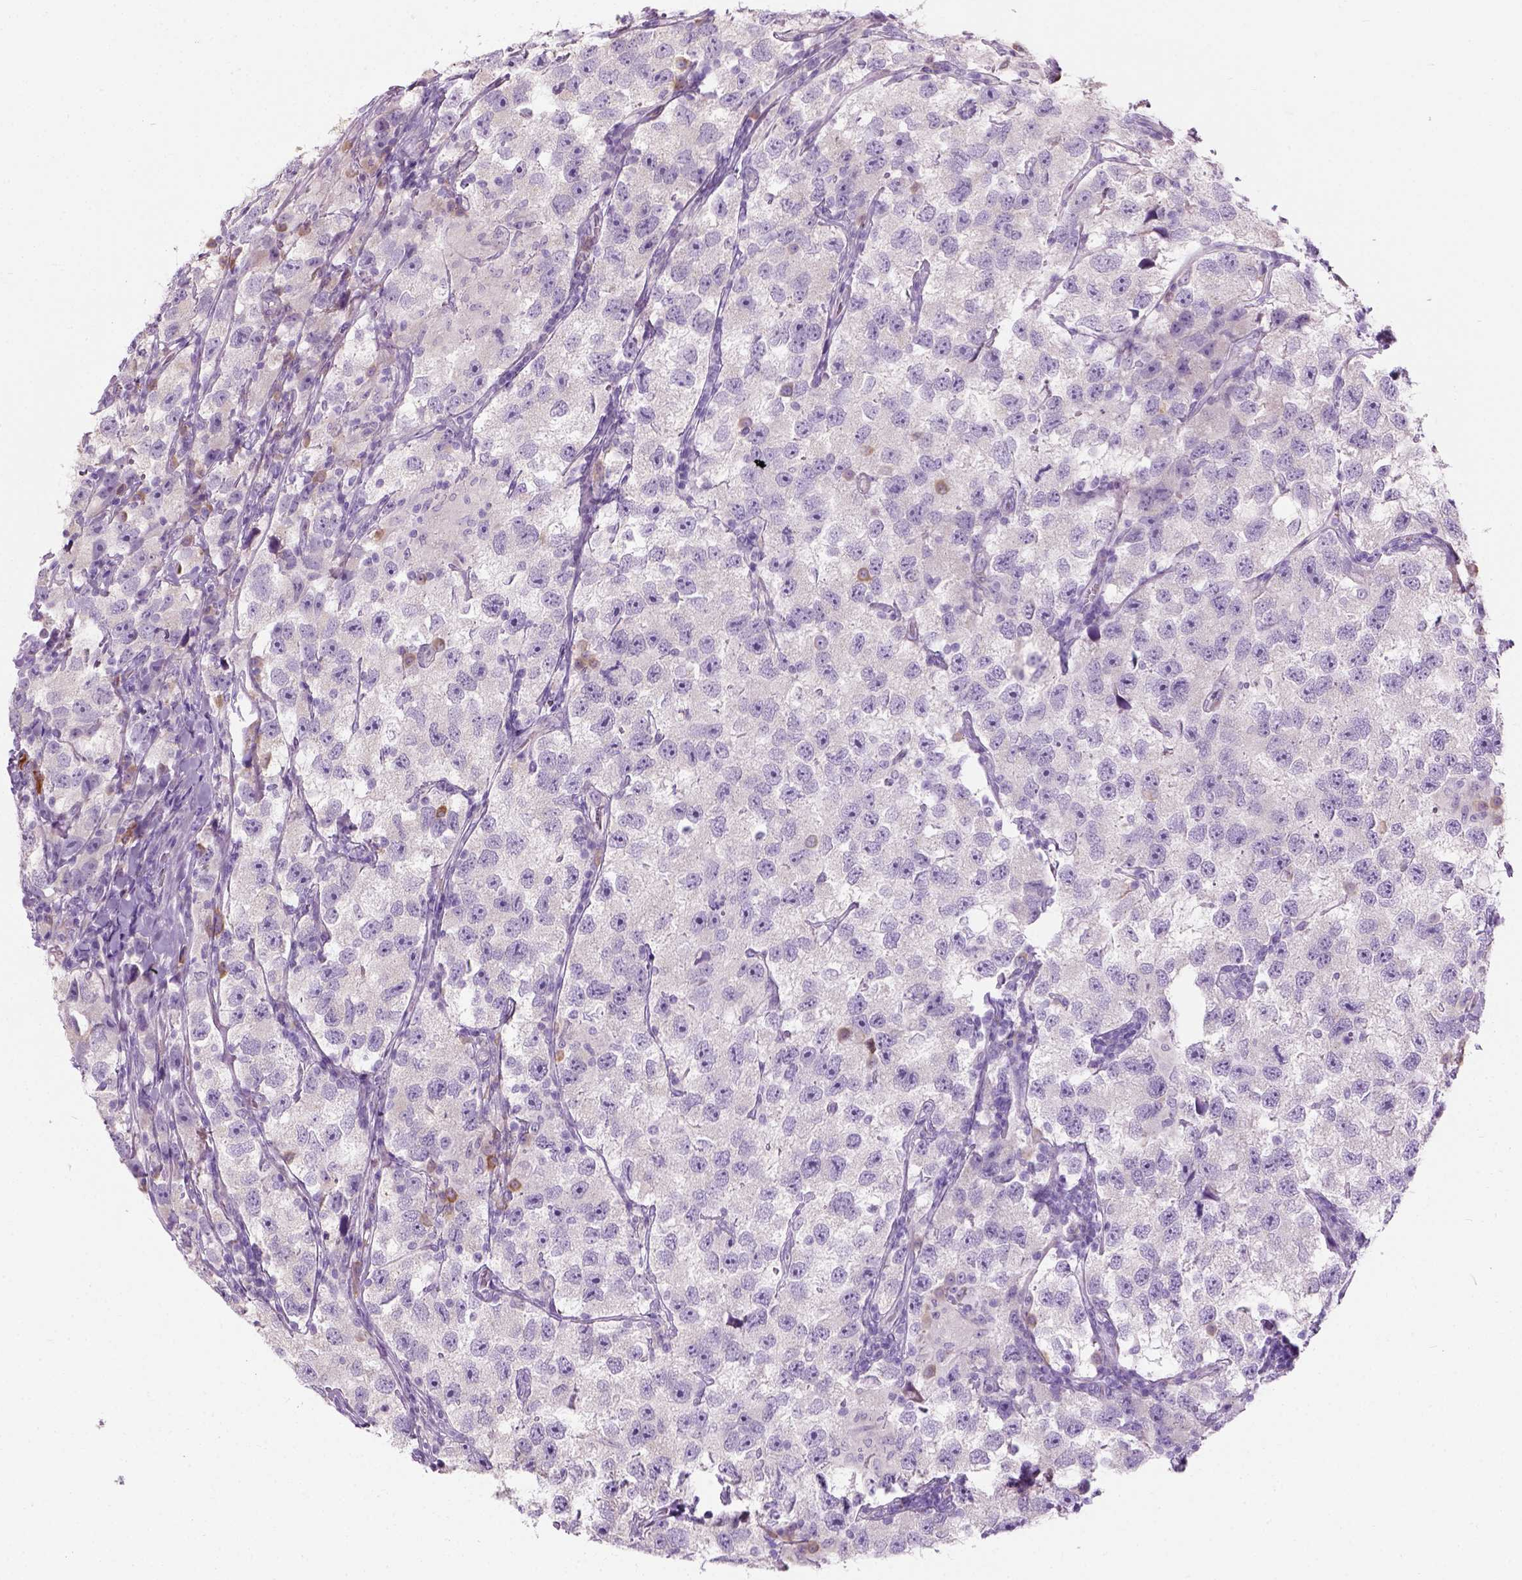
{"staining": {"intensity": "negative", "quantity": "none", "location": "none"}, "tissue": "testis cancer", "cell_type": "Tumor cells", "image_type": "cancer", "snomed": [{"axis": "morphology", "description": "Seminoma, NOS"}, {"axis": "topography", "description": "Testis"}], "caption": "High power microscopy histopathology image of an immunohistochemistry (IHC) image of testis cancer (seminoma), revealing no significant positivity in tumor cells.", "gene": "TRIM72", "patient": {"sex": "male", "age": 26}}